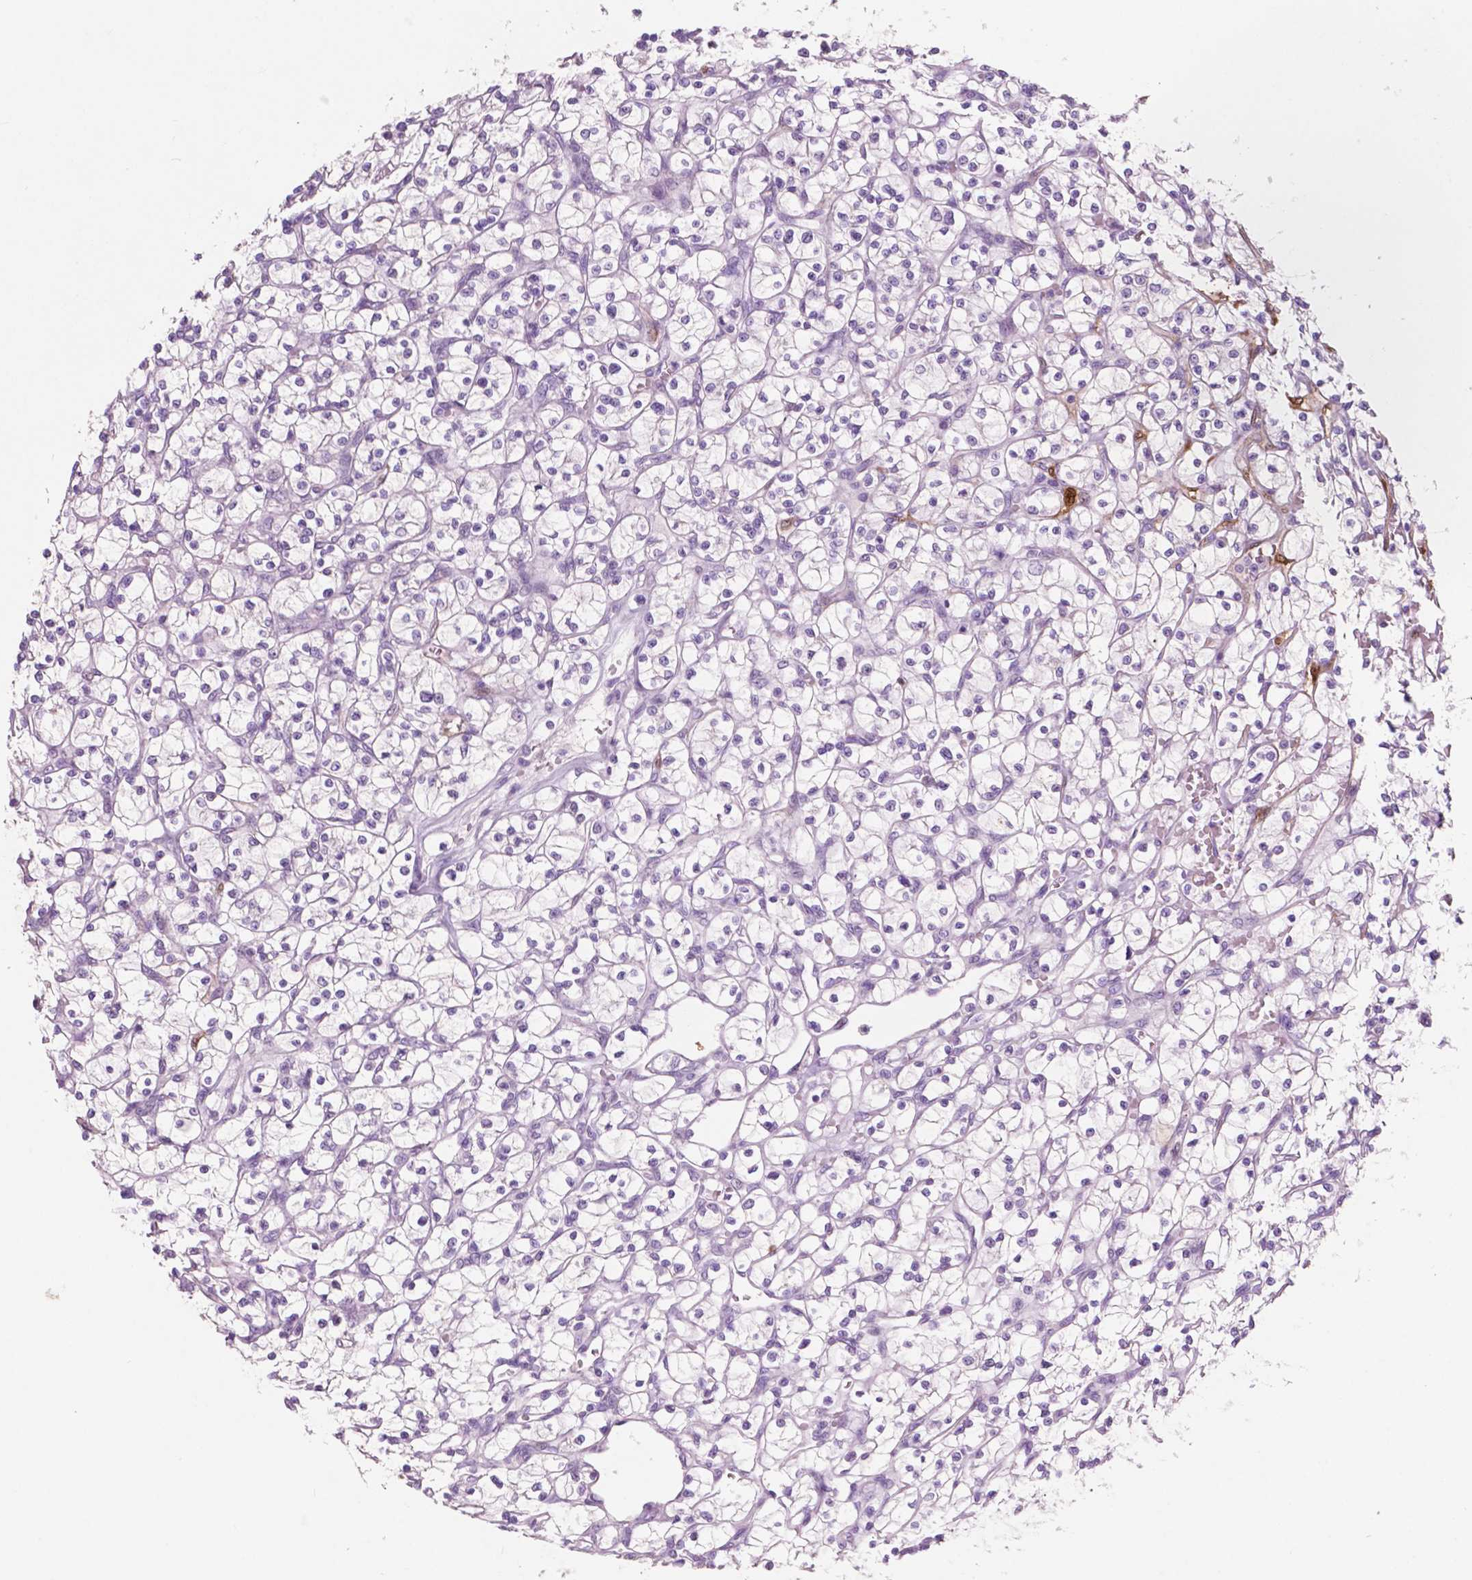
{"staining": {"intensity": "negative", "quantity": "none", "location": "none"}, "tissue": "renal cancer", "cell_type": "Tumor cells", "image_type": "cancer", "snomed": [{"axis": "morphology", "description": "Adenocarcinoma, NOS"}, {"axis": "topography", "description": "Kidney"}], "caption": "IHC of renal cancer demonstrates no positivity in tumor cells. (DAB (3,3'-diaminobenzidine) immunohistochemistry with hematoxylin counter stain).", "gene": "IDO1", "patient": {"sex": "female", "age": 64}}